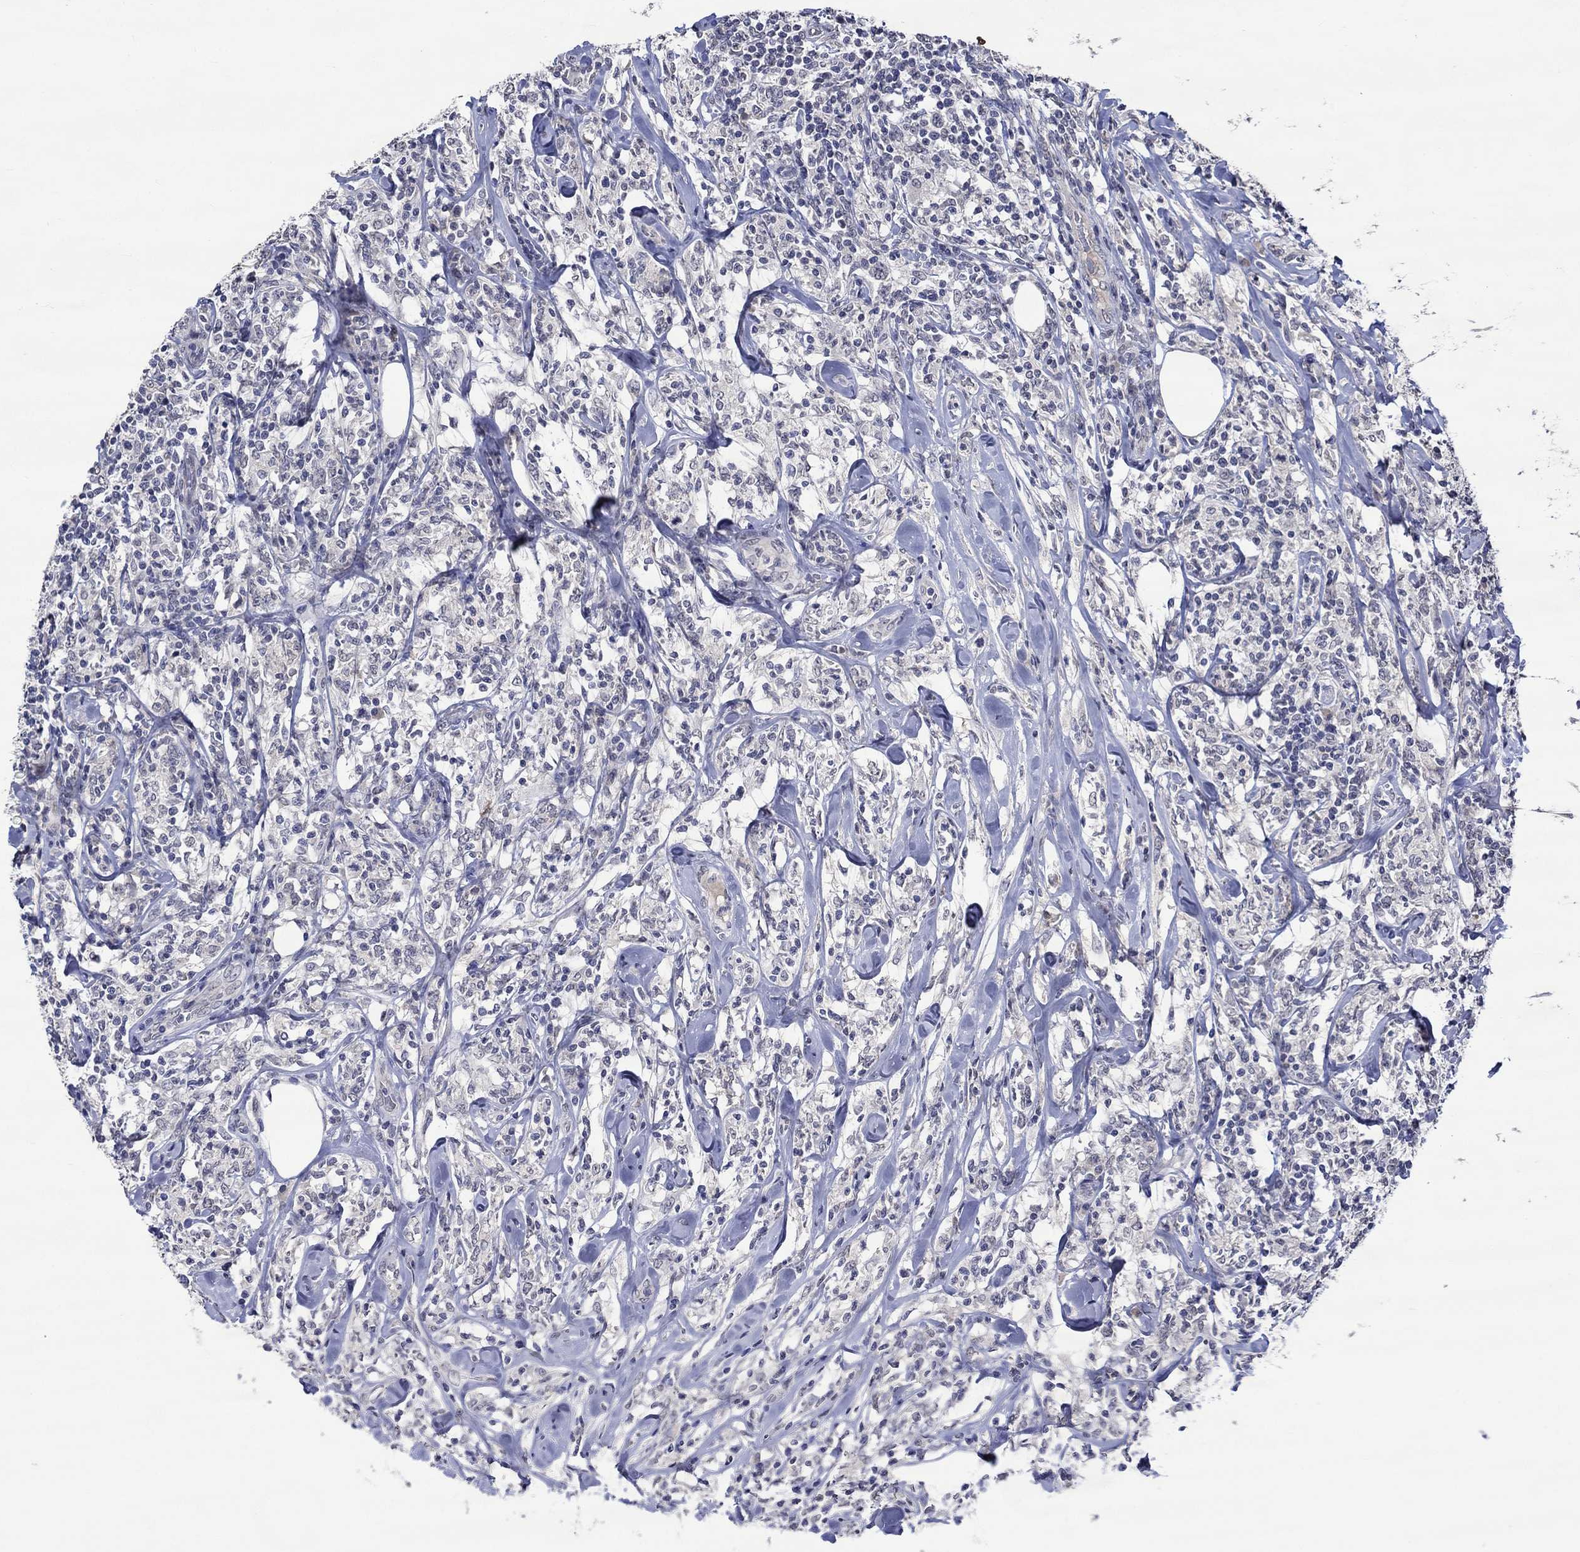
{"staining": {"intensity": "negative", "quantity": "none", "location": "none"}, "tissue": "lymphoma", "cell_type": "Tumor cells", "image_type": "cancer", "snomed": [{"axis": "morphology", "description": "Malignant lymphoma, non-Hodgkin's type, High grade"}, {"axis": "topography", "description": "Lymph node"}], "caption": "Malignant lymphoma, non-Hodgkin's type (high-grade) stained for a protein using immunohistochemistry (IHC) displays no staining tumor cells.", "gene": "DDX3Y", "patient": {"sex": "female", "age": 84}}